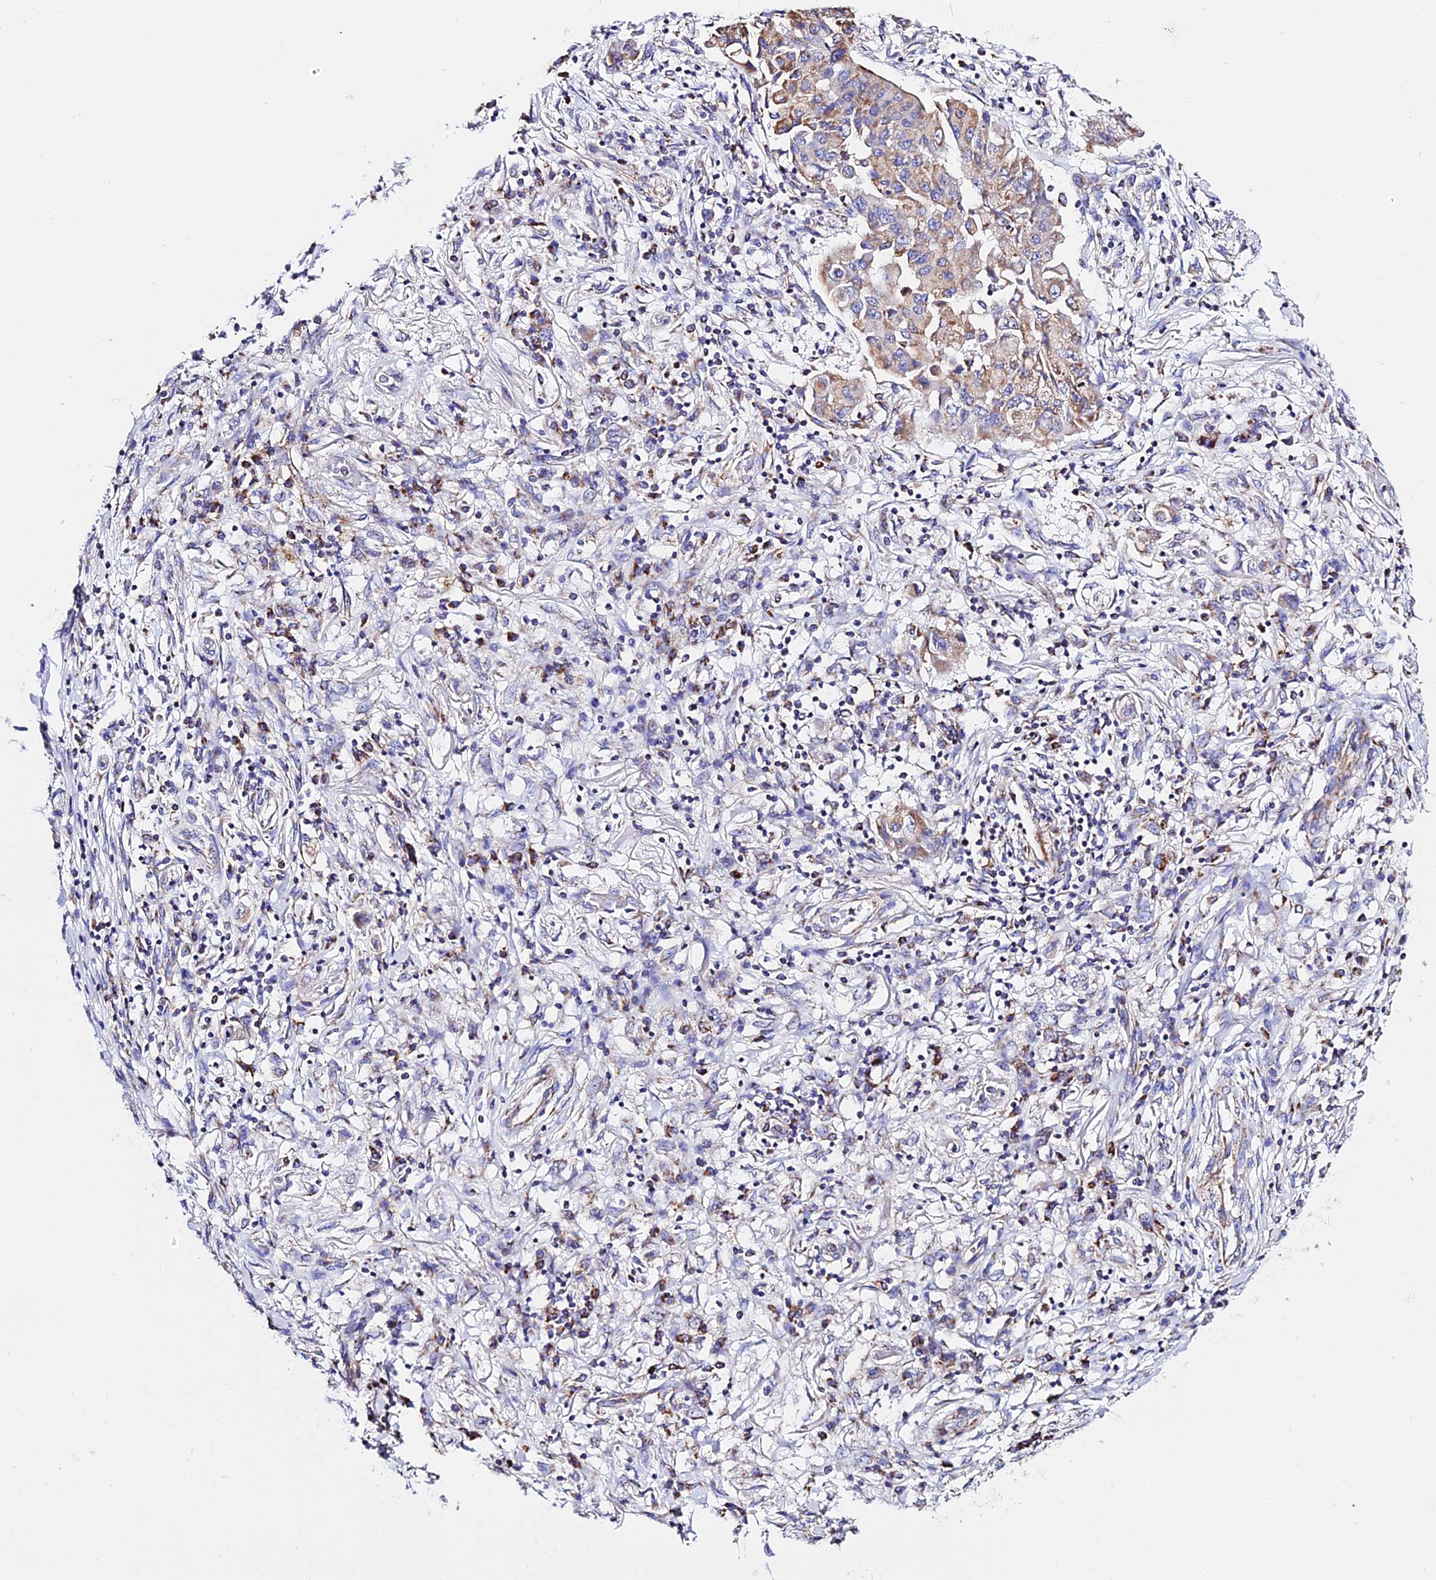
{"staining": {"intensity": "moderate", "quantity": "25%-75%", "location": "cytoplasmic/membranous"}, "tissue": "lung cancer", "cell_type": "Tumor cells", "image_type": "cancer", "snomed": [{"axis": "morphology", "description": "Squamous cell carcinoma, NOS"}, {"axis": "topography", "description": "Lung"}], "caption": "High-power microscopy captured an immunohistochemistry photomicrograph of lung cancer, revealing moderate cytoplasmic/membranous staining in approximately 25%-75% of tumor cells. (Stains: DAB in brown, nuclei in blue, Microscopy: brightfield microscopy at high magnification).", "gene": "ZNF573", "patient": {"sex": "male", "age": 74}}